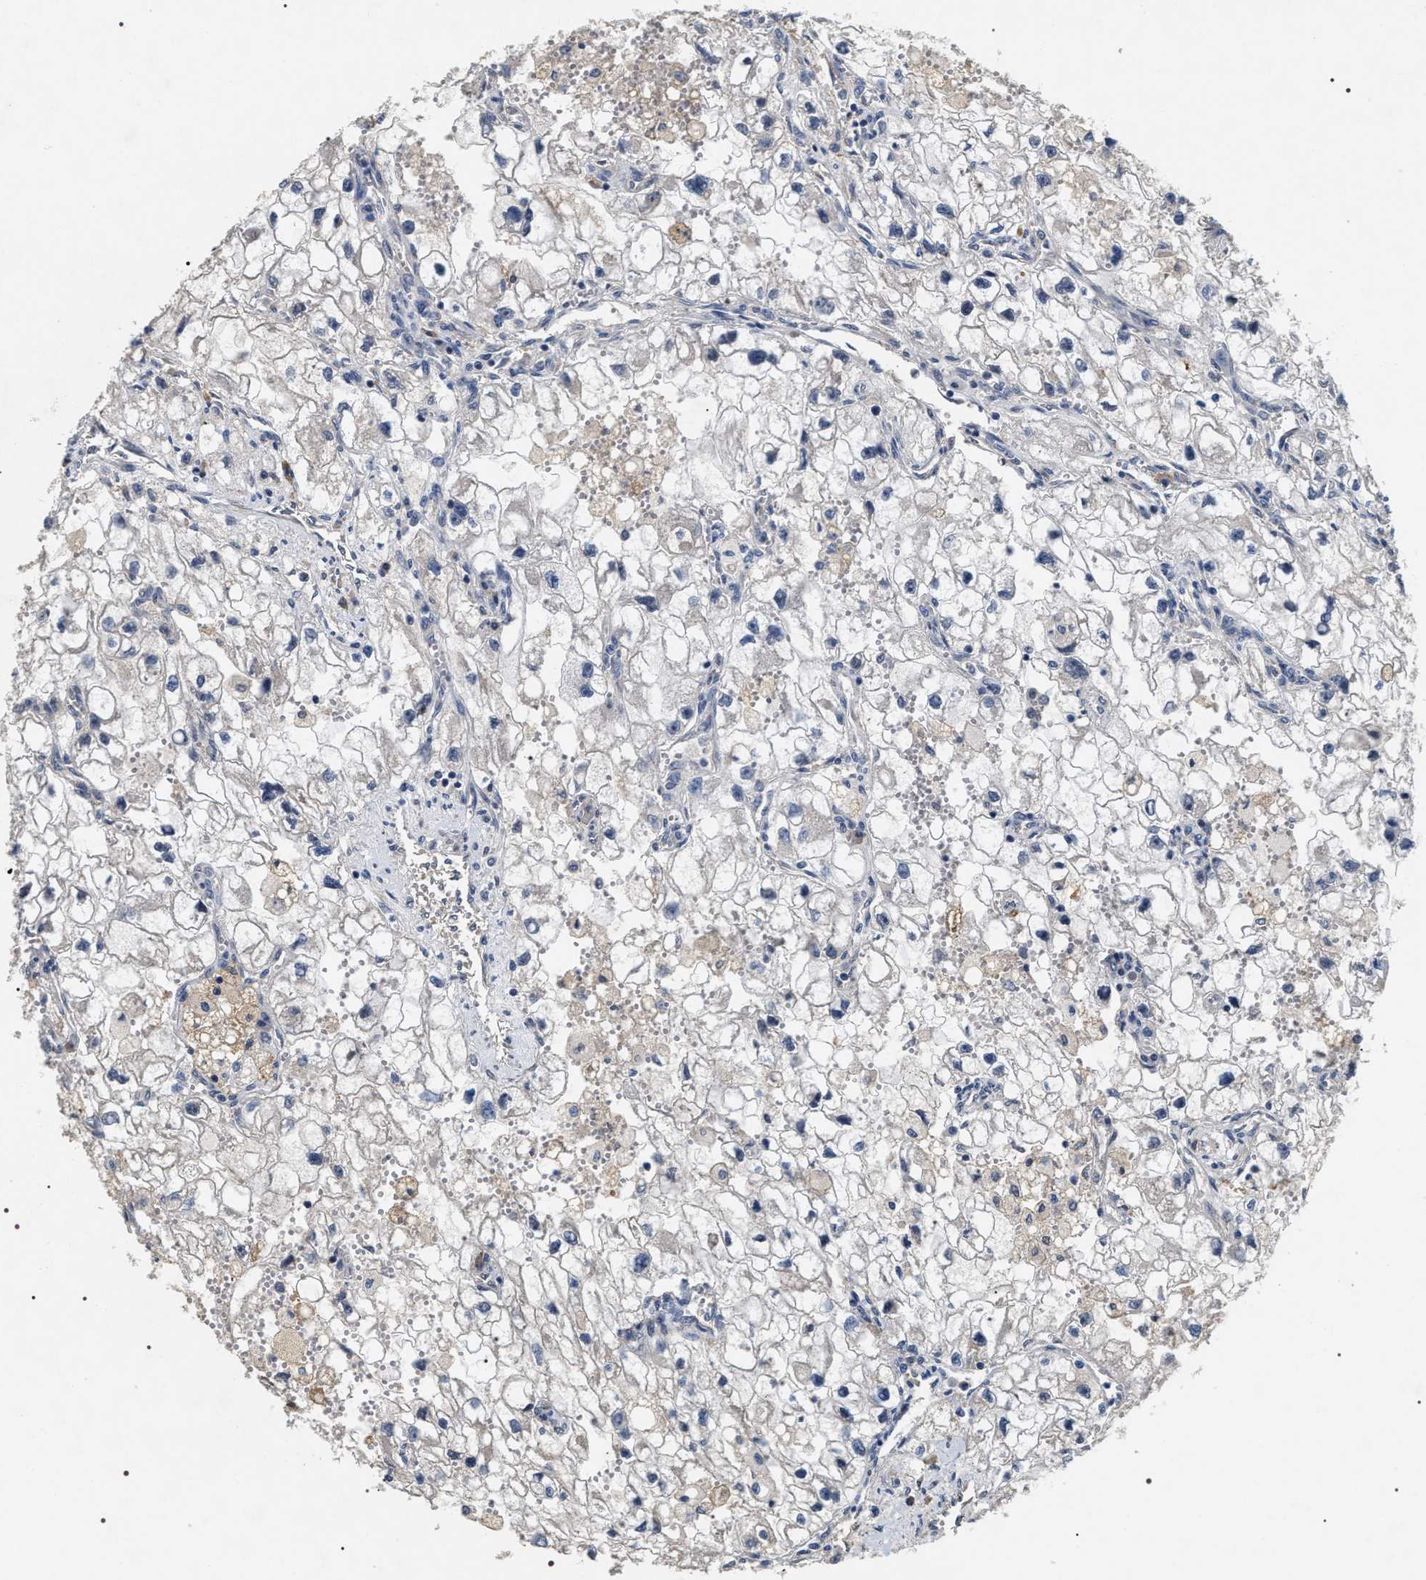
{"staining": {"intensity": "negative", "quantity": "none", "location": "none"}, "tissue": "renal cancer", "cell_type": "Tumor cells", "image_type": "cancer", "snomed": [{"axis": "morphology", "description": "Adenocarcinoma, NOS"}, {"axis": "topography", "description": "Kidney"}], "caption": "Protein analysis of renal cancer displays no significant staining in tumor cells.", "gene": "IFT81", "patient": {"sex": "female", "age": 70}}